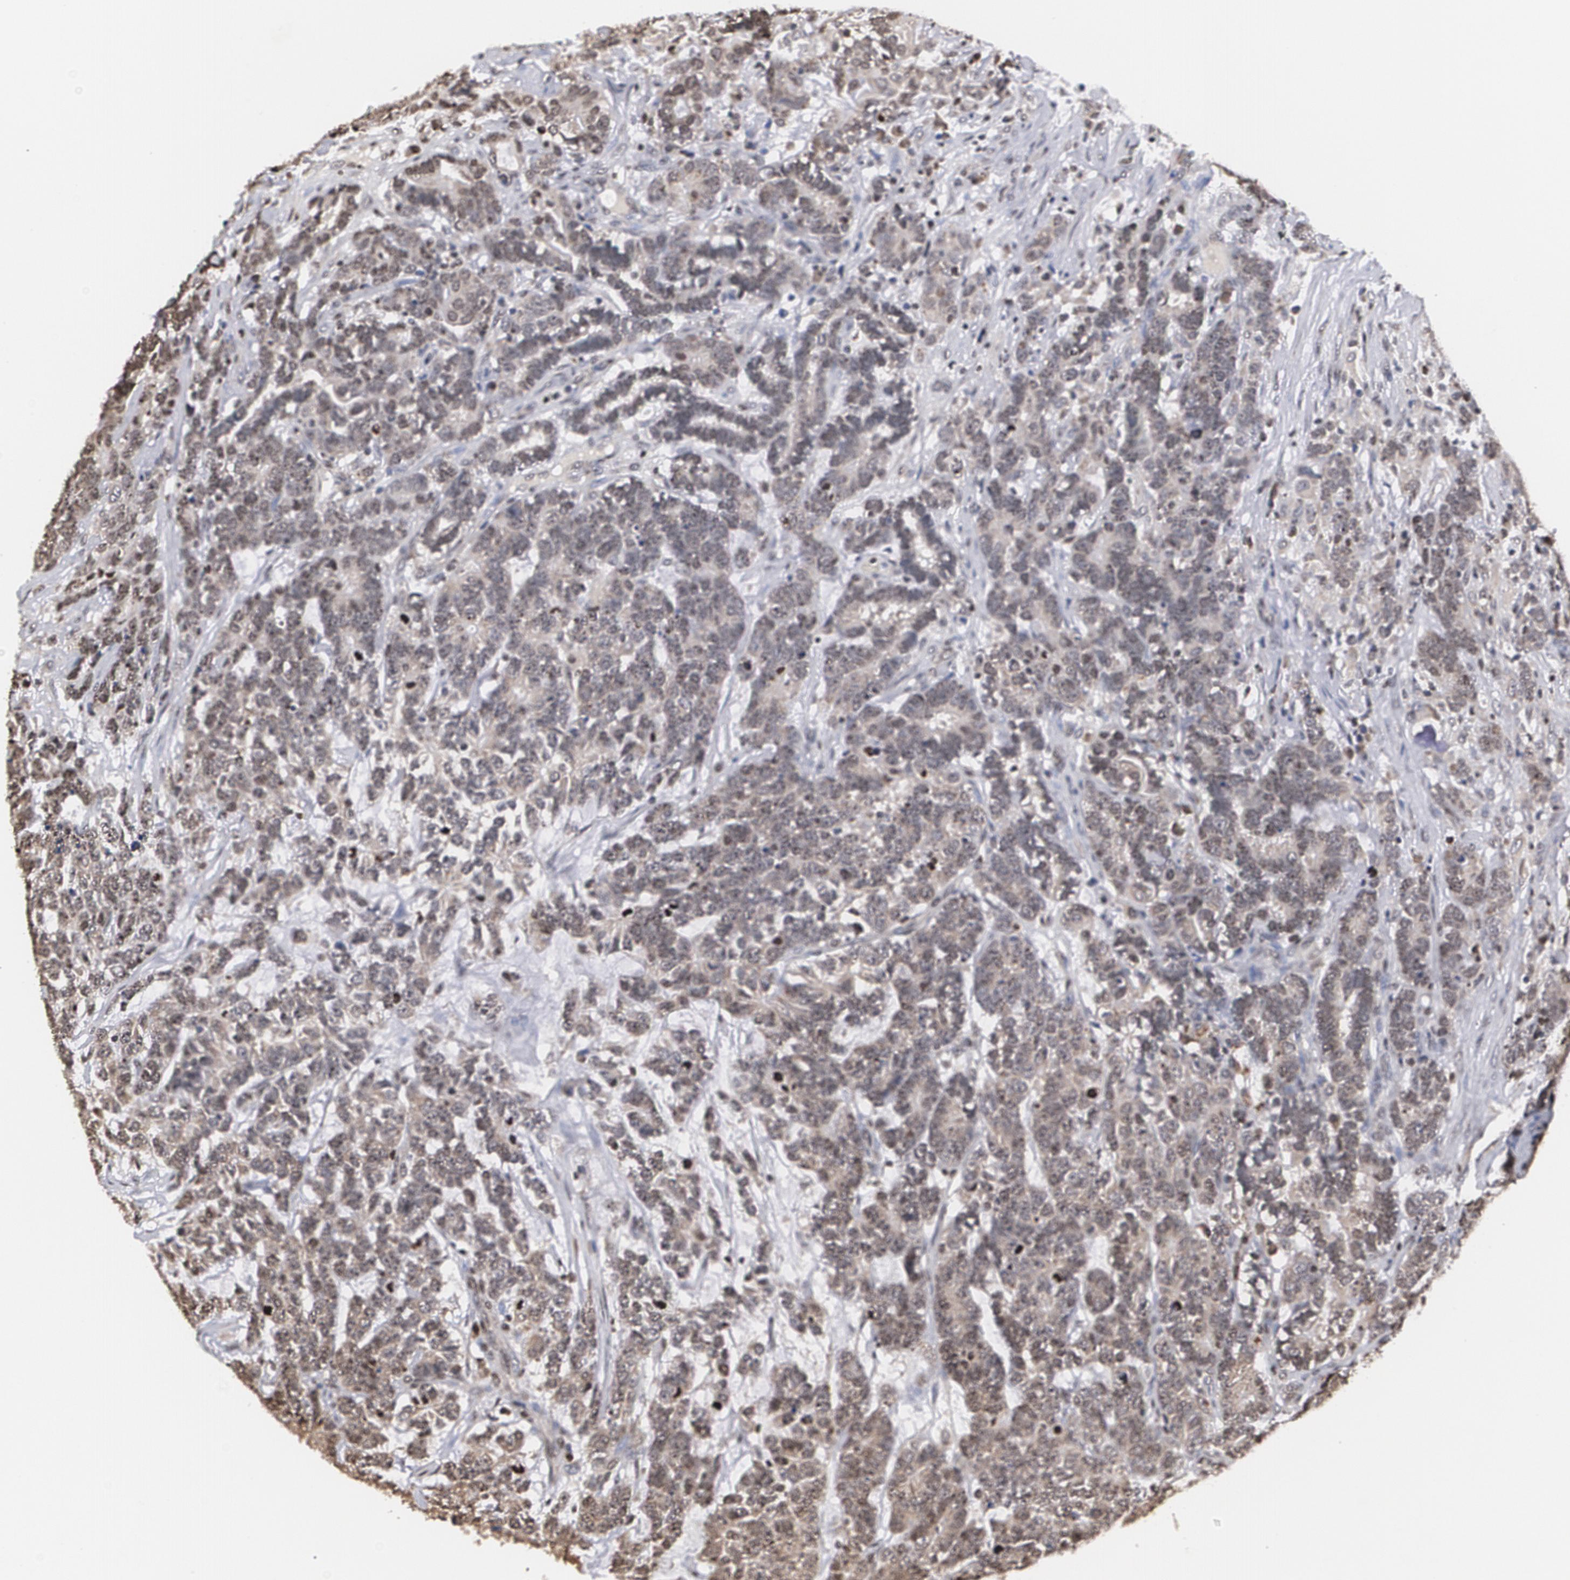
{"staining": {"intensity": "negative", "quantity": "none", "location": "none"}, "tissue": "testis cancer", "cell_type": "Tumor cells", "image_type": "cancer", "snomed": [{"axis": "morphology", "description": "Carcinoma, Embryonal, NOS"}, {"axis": "topography", "description": "Testis"}], "caption": "A photomicrograph of testis embryonal carcinoma stained for a protein reveals no brown staining in tumor cells.", "gene": "MVP", "patient": {"sex": "male", "age": 26}}